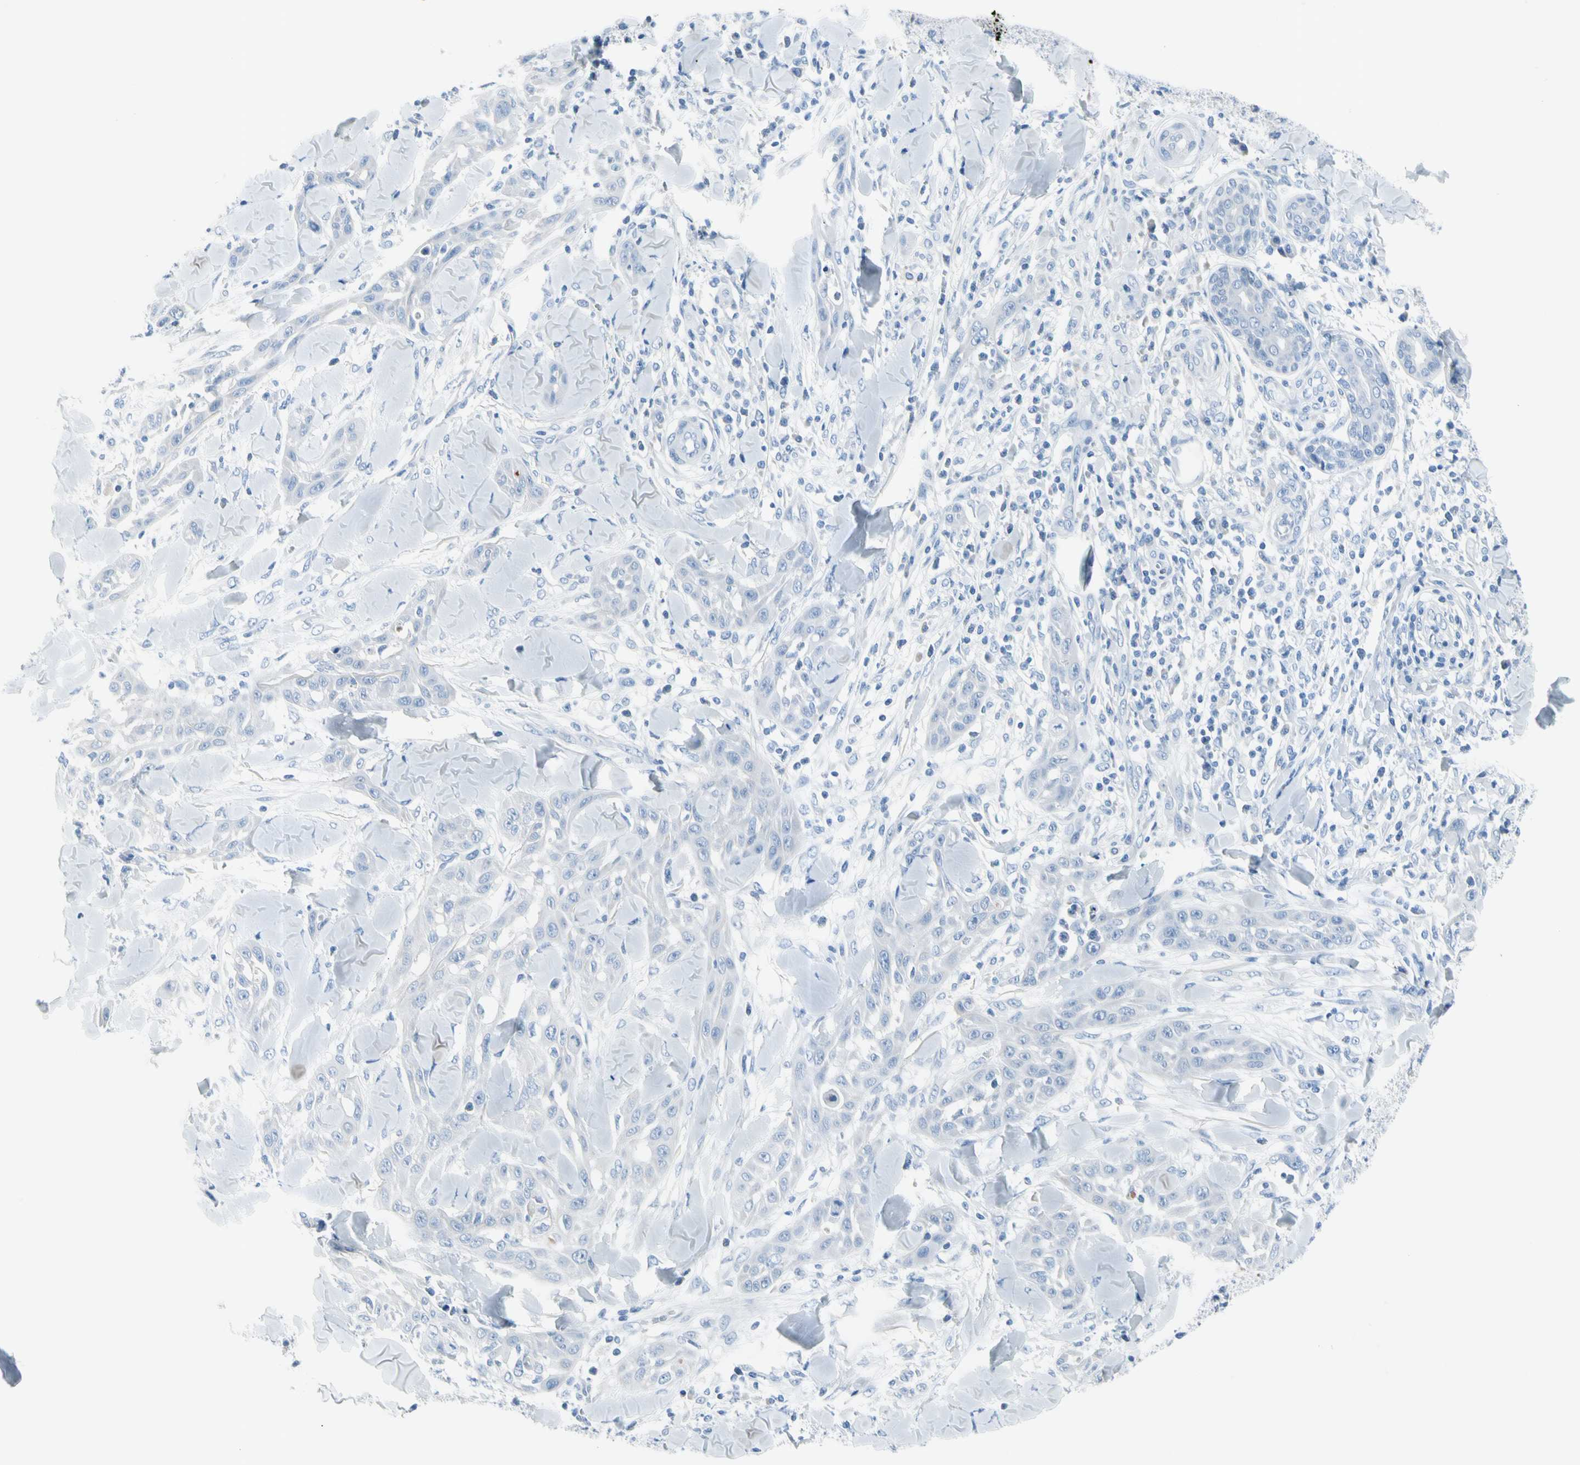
{"staining": {"intensity": "negative", "quantity": "none", "location": "none"}, "tissue": "skin cancer", "cell_type": "Tumor cells", "image_type": "cancer", "snomed": [{"axis": "morphology", "description": "Squamous cell carcinoma, NOS"}, {"axis": "topography", "description": "Skin"}], "caption": "Protein analysis of skin cancer (squamous cell carcinoma) displays no significant positivity in tumor cells.", "gene": "TPO", "patient": {"sex": "male", "age": 24}}